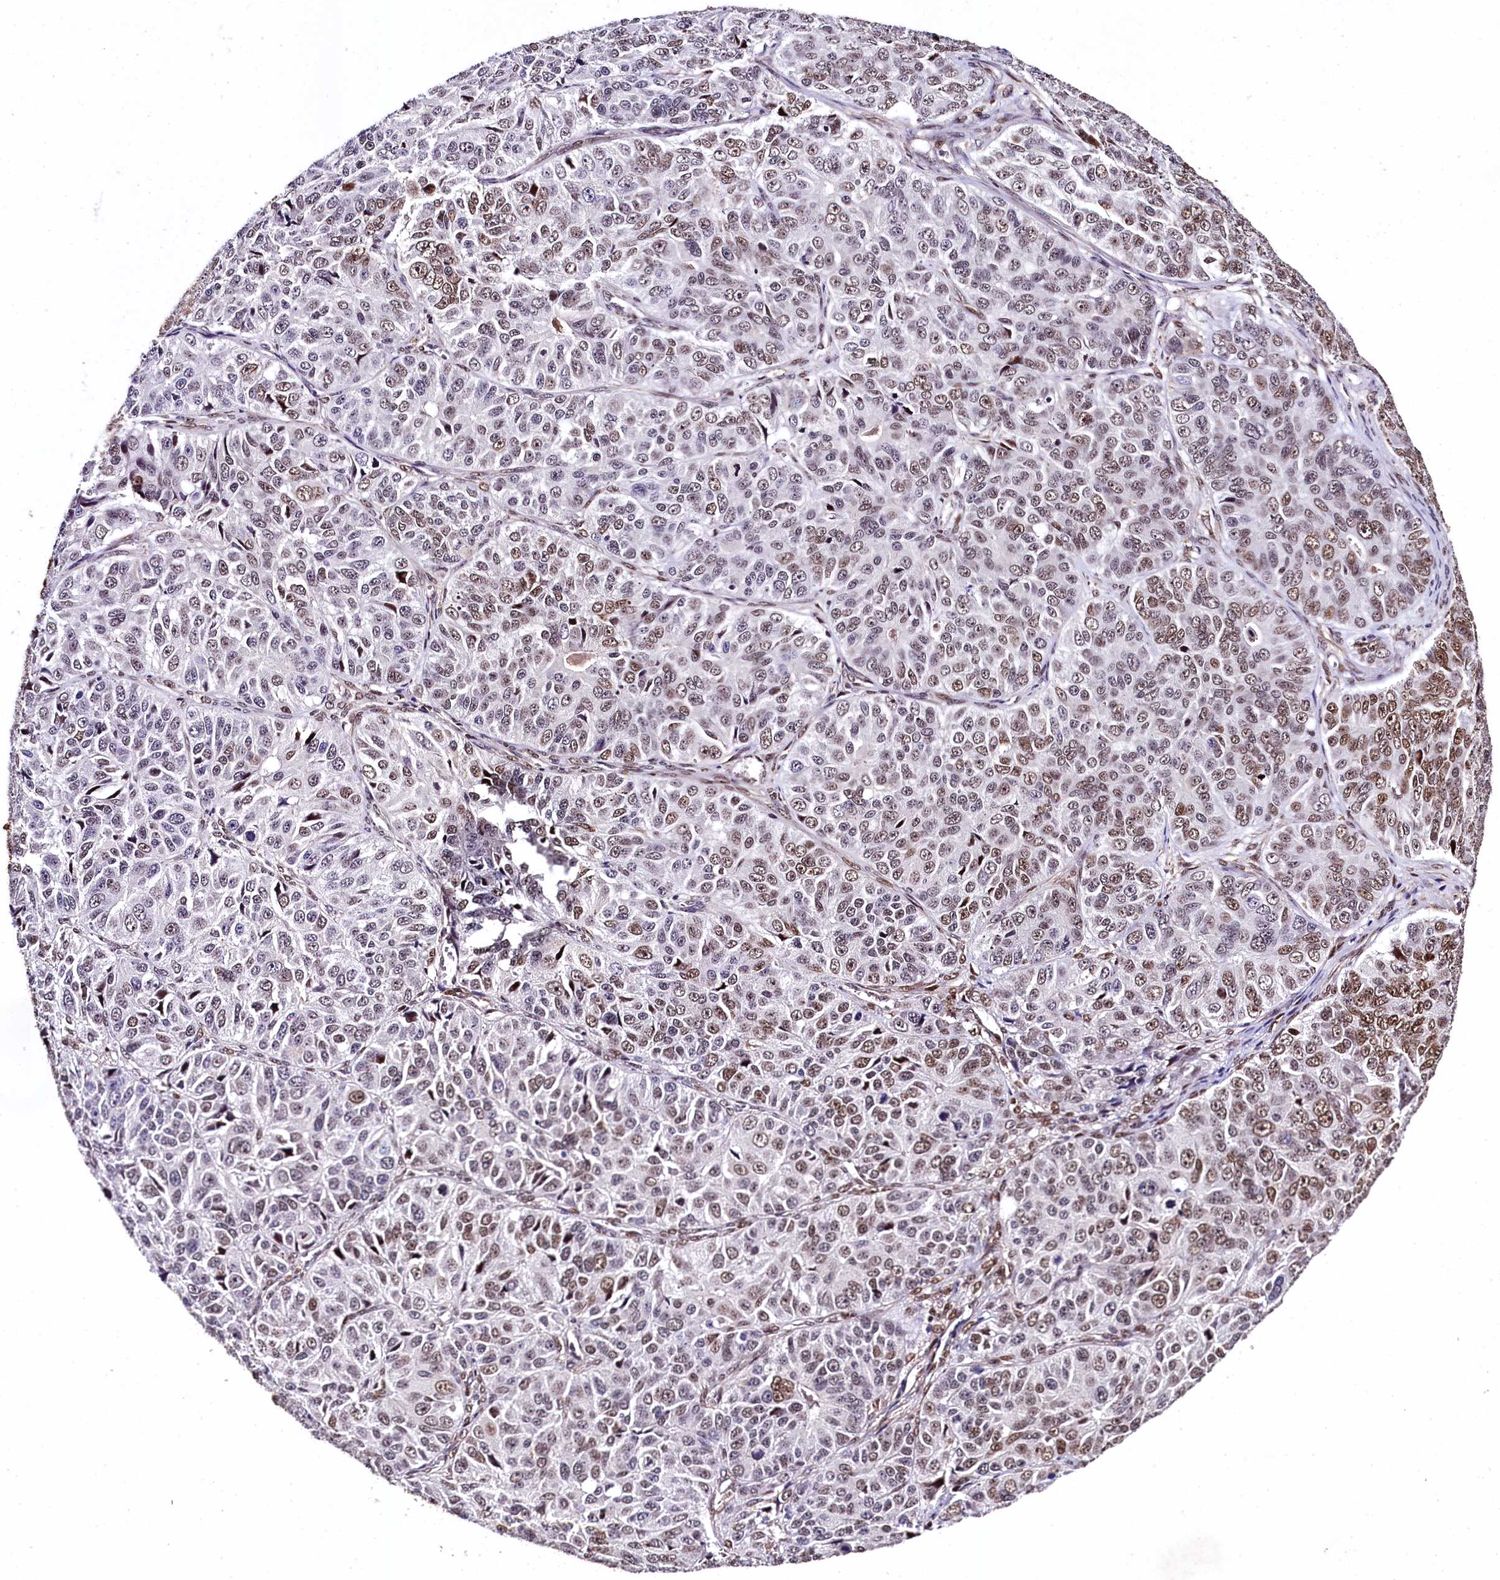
{"staining": {"intensity": "moderate", "quantity": ">75%", "location": "nuclear"}, "tissue": "ovarian cancer", "cell_type": "Tumor cells", "image_type": "cancer", "snomed": [{"axis": "morphology", "description": "Carcinoma, endometroid"}, {"axis": "topography", "description": "Ovary"}], "caption": "Protein expression analysis of ovarian cancer (endometroid carcinoma) displays moderate nuclear positivity in approximately >75% of tumor cells.", "gene": "SAMD10", "patient": {"sex": "female", "age": 51}}